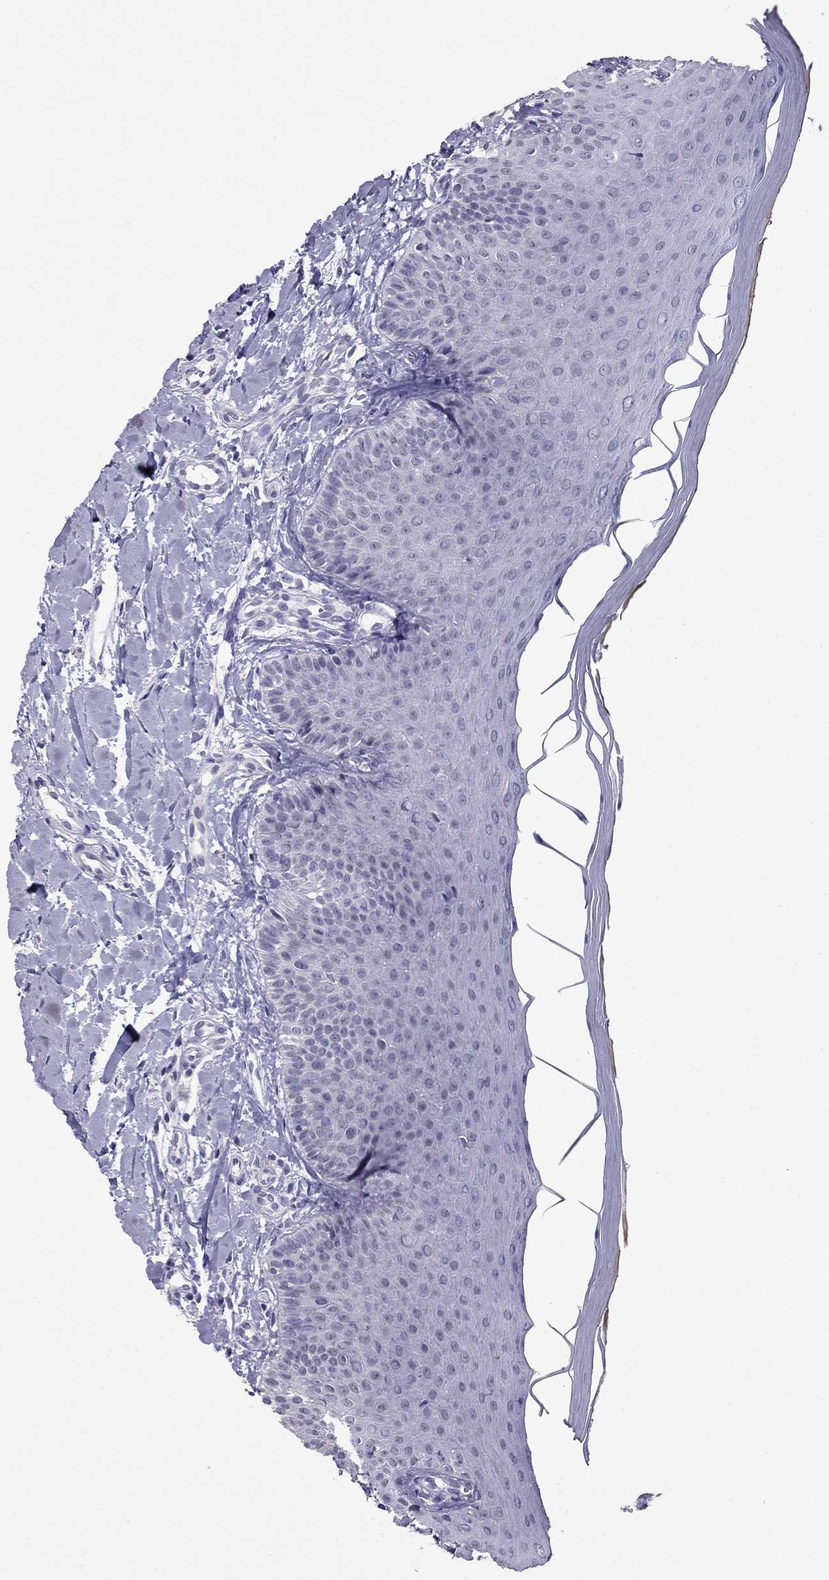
{"staining": {"intensity": "negative", "quantity": "none", "location": "none"}, "tissue": "oral mucosa", "cell_type": "Squamous epithelial cells", "image_type": "normal", "snomed": [{"axis": "morphology", "description": "Normal tissue, NOS"}, {"axis": "topography", "description": "Oral tissue"}], "caption": "Immunohistochemical staining of unremarkable human oral mucosa displays no significant staining in squamous epithelial cells. (DAB immunohistochemistry visualized using brightfield microscopy, high magnification).", "gene": "OLFM4", "patient": {"sex": "female", "age": 43}}